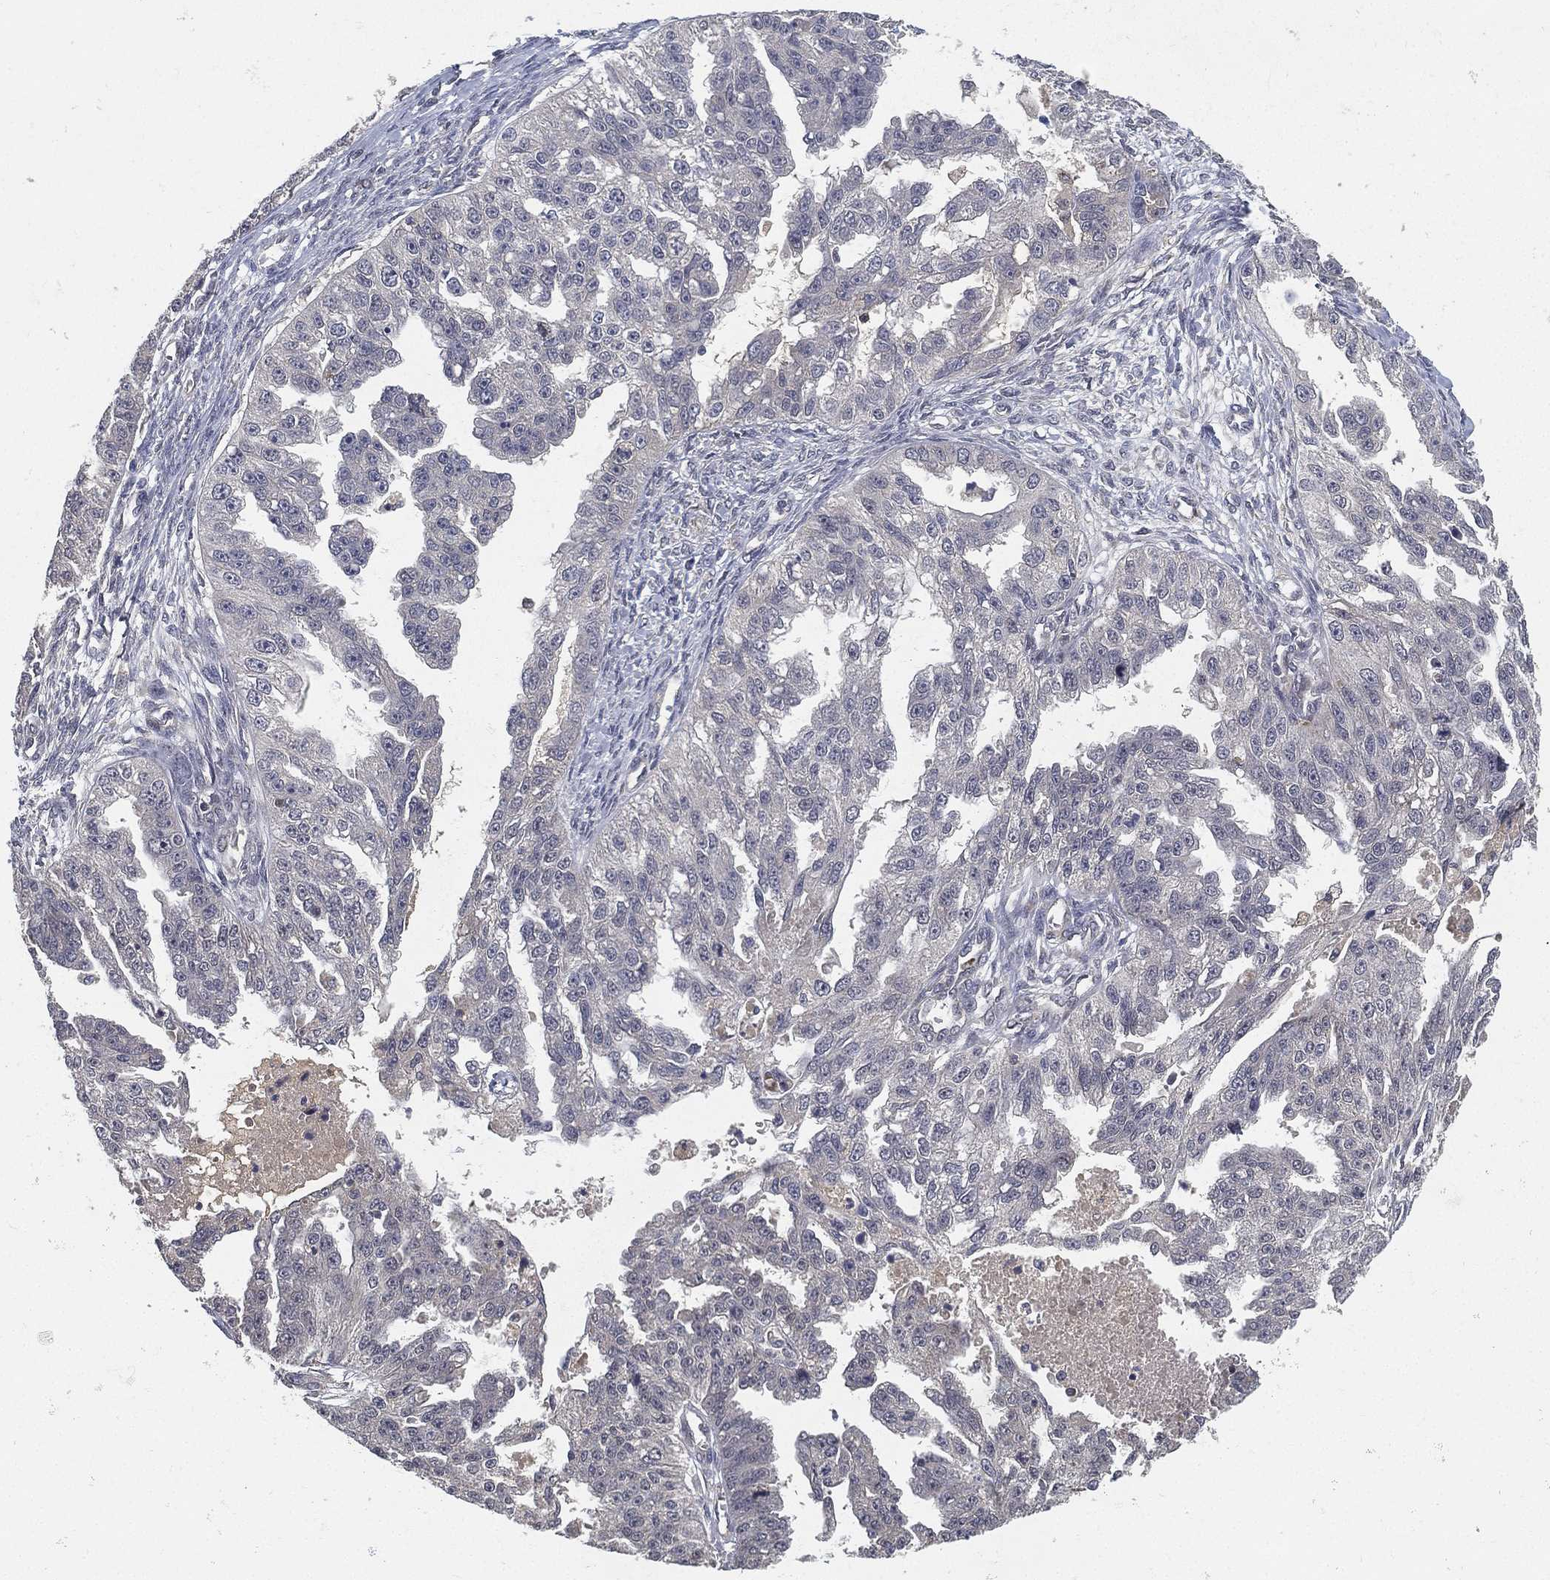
{"staining": {"intensity": "negative", "quantity": "none", "location": "none"}, "tissue": "ovarian cancer", "cell_type": "Tumor cells", "image_type": "cancer", "snomed": [{"axis": "morphology", "description": "Cystadenocarcinoma, serous, NOS"}, {"axis": "topography", "description": "Ovary"}], "caption": "A photomicrograph of ovarian cancer stained for a protein demonstrates no brown staining in tumor cells.", "gene": "CFAP251", "patient": {"sex": "female", "age": 58}}